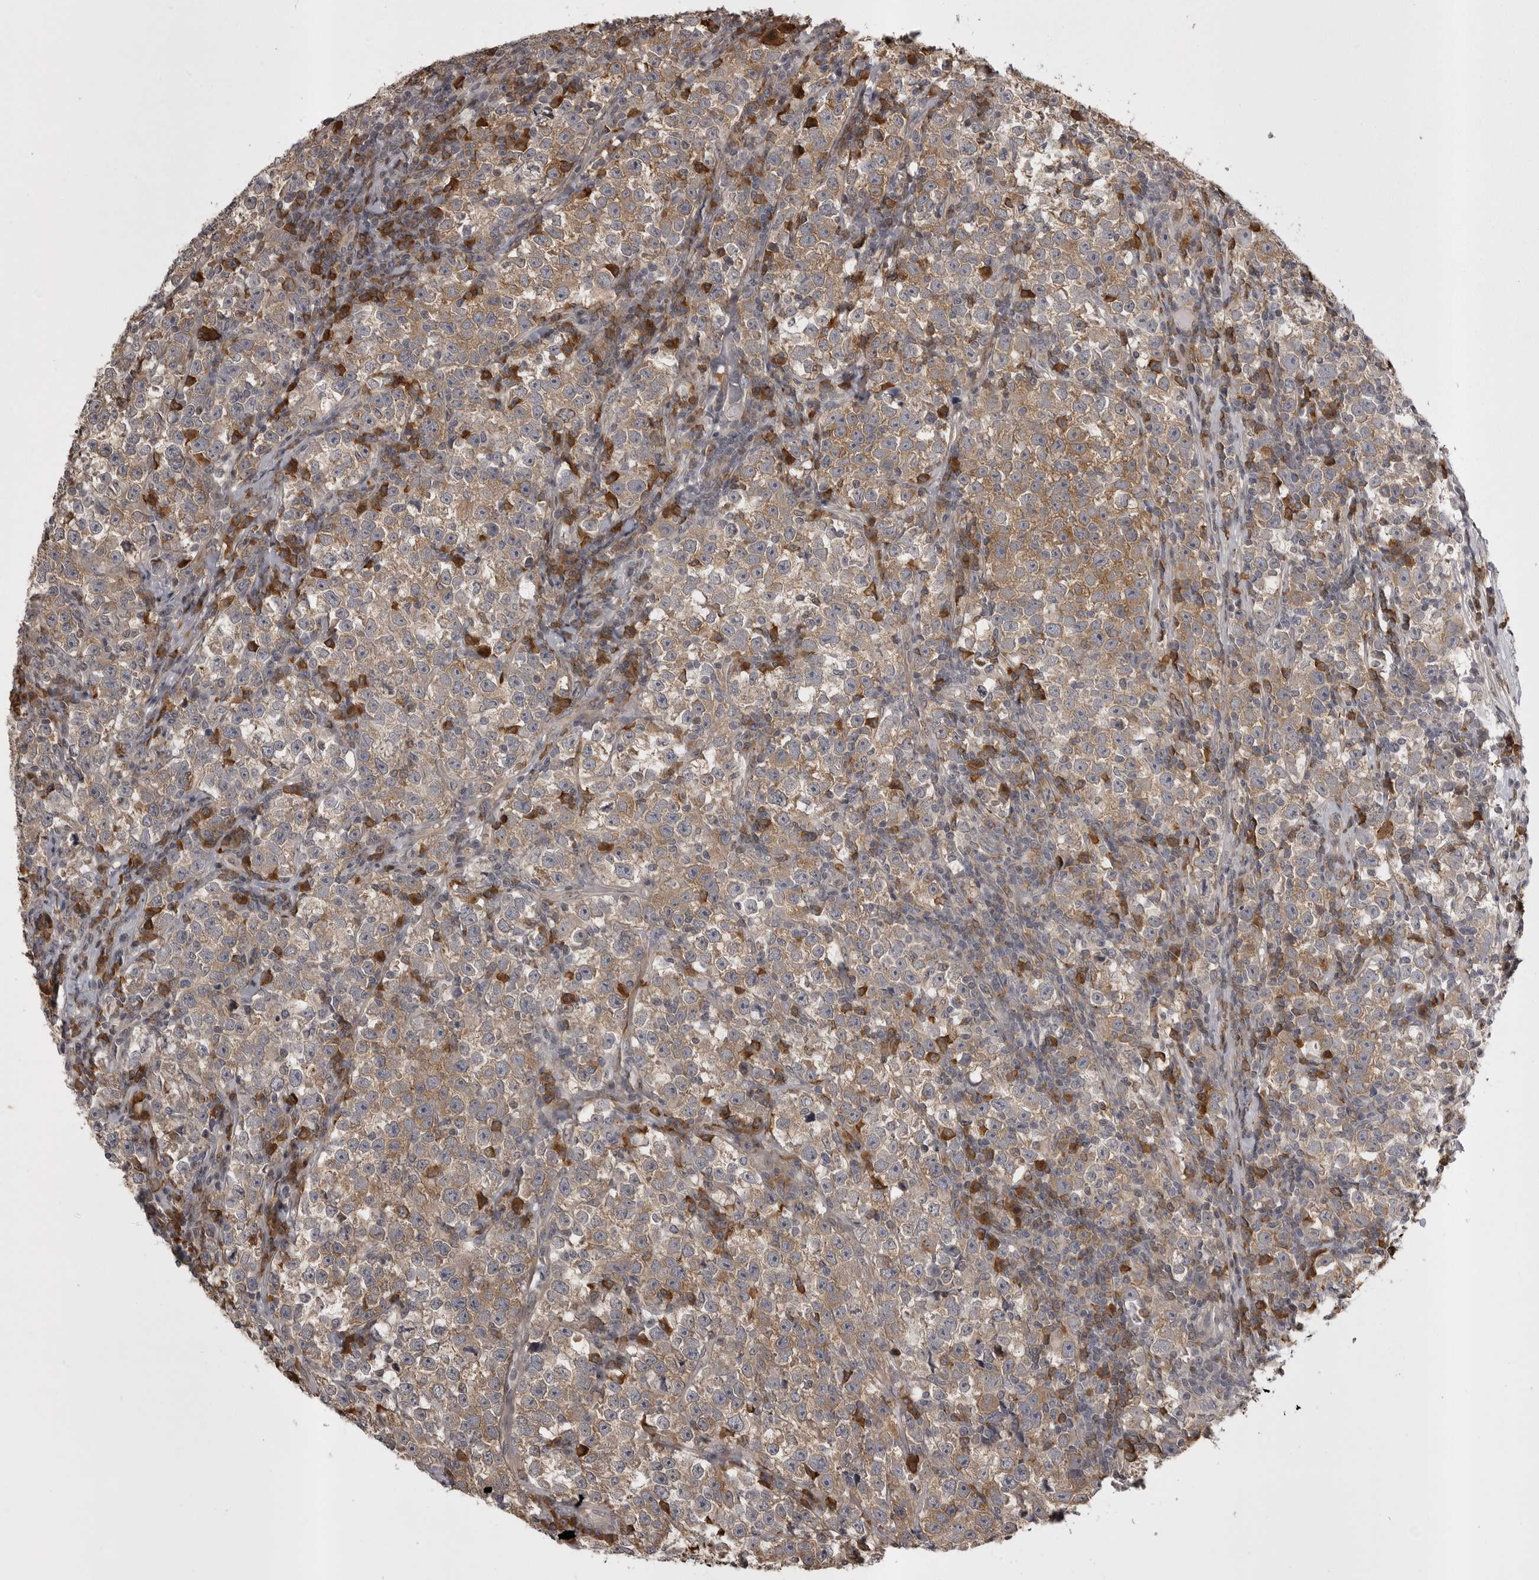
{"staining": {"intensity": "moderate", "quantity": "25%-75%", "location": "cytoplasmic/membranous"}, "tissue": "testis cancer", "cell_type": "Tumor cells", "image_type": "cancer", "snomed": [{"axis": "morphology", "description": "Normal tissue, NOS"}, {"axis": "morphology", "description": "Seminoma, NOS"}, {"axis": "topography", "description": "Testis"}], "caption": "Testis cancer (seminoma) stained for a protein reveals moderate cytoplasmic/membranous positivity in tumor cells. The protein is stained brown, and the nuclei are stained in blue (DAB (3,3'-diaminobenzidine) IHC with brightfield microscopy, high magnification).", "gene": "SNX16", "patient": {"sex": "male", "age": 43}}